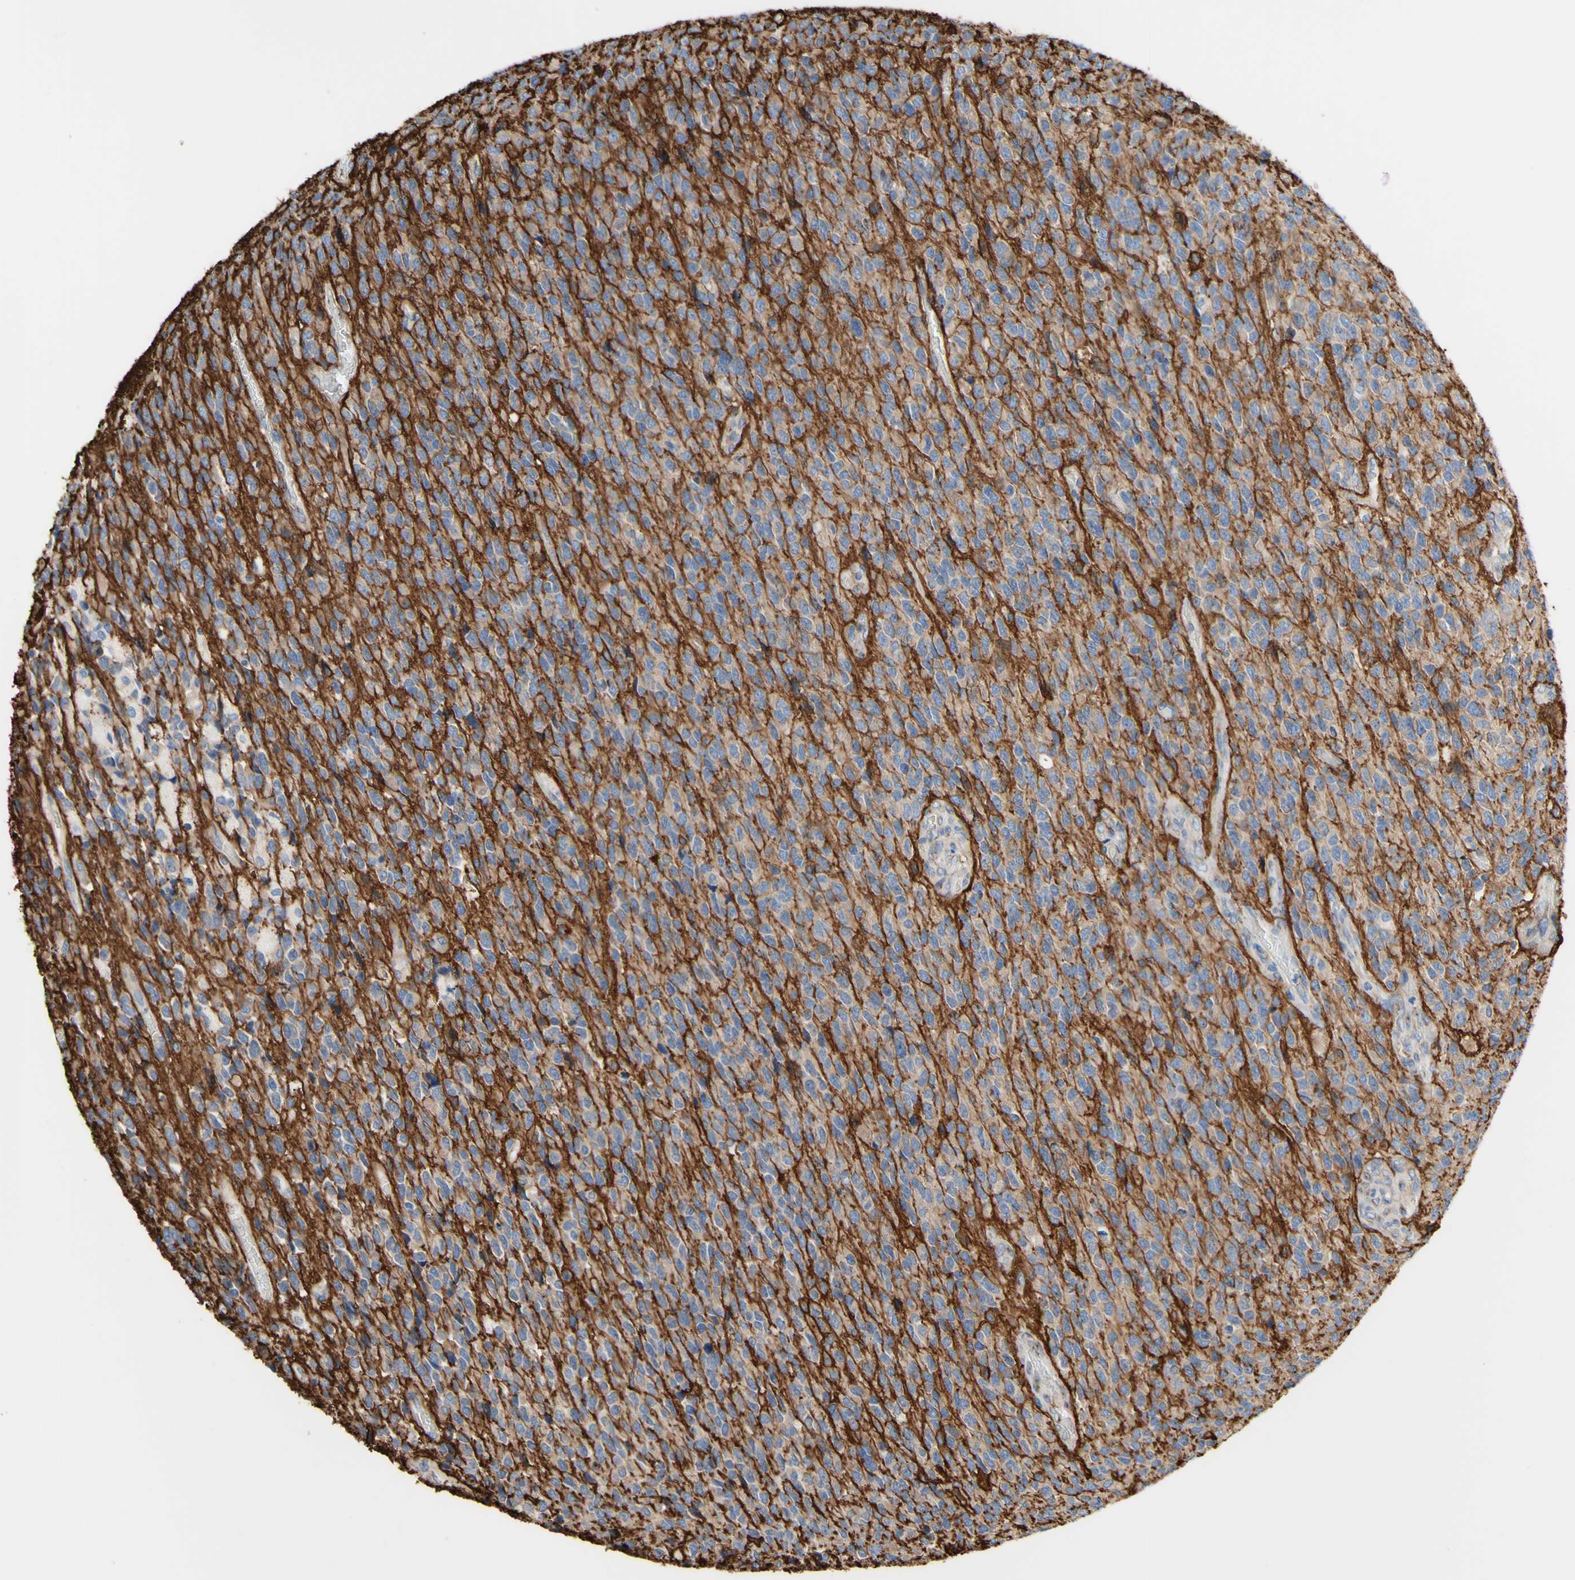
{"staining": {"intensity": "moderate", "quantity": ">75%", "location": "cytoplasmic/membranous"}, "tissue": "glioma", "cell_type": "Tumor cells", "image_type": "cancer", "snomed": [{"axis": "morphology", "description": "Glioma, malignant, High grade"}, {"axis": "topography", "description": "pancreas cauda"}], "caption": "This is a histology image of immunohistochemistry (IHC) staining of glioma, which shows moderate staining in the cytoplasmic/membranous of tumor cells.", "gene": "LRIG3", "patient": {"sex": "male", "age": 60}}